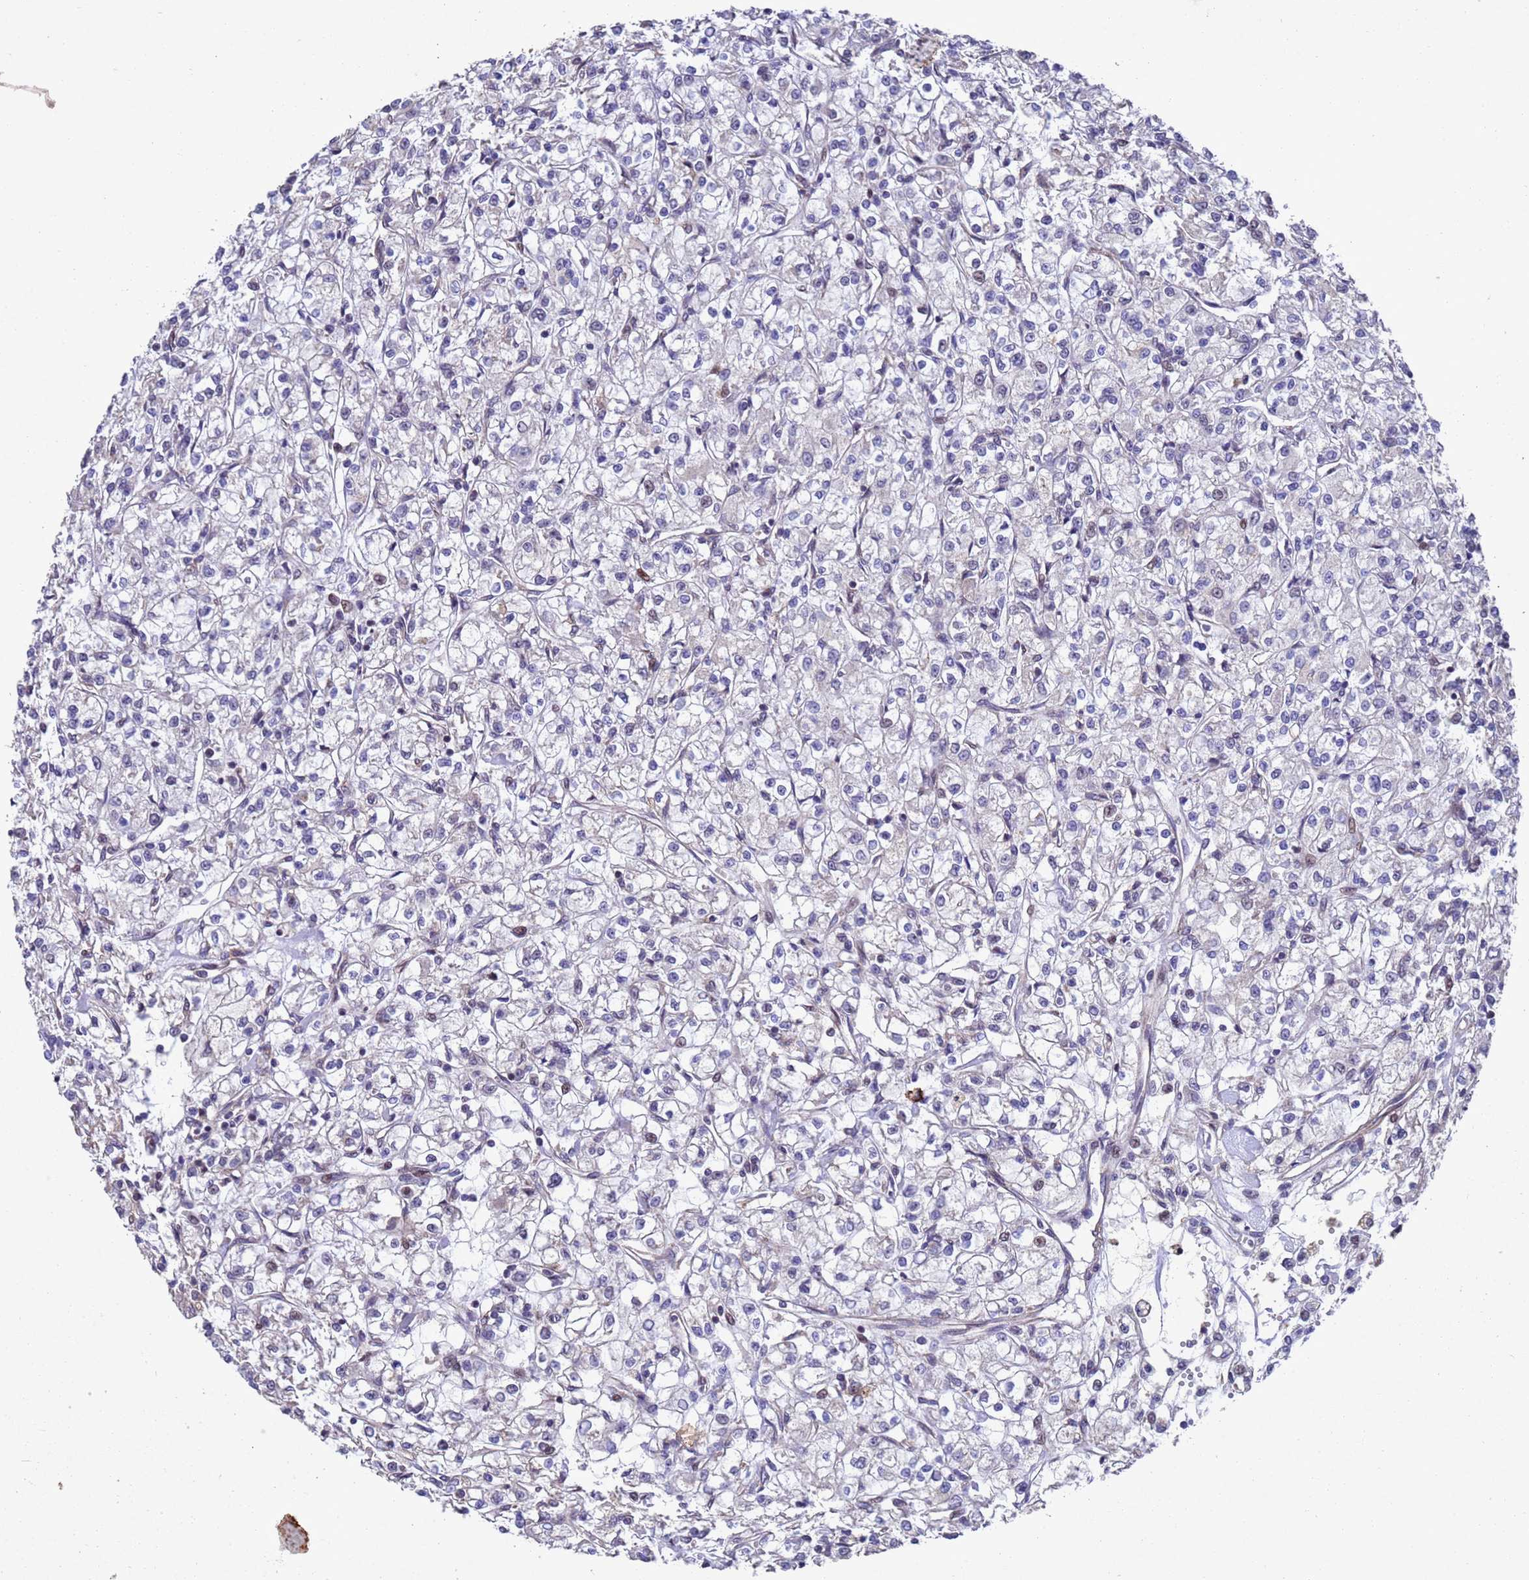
{"staining": {"intensity": "moderate", "quantity": "<25%", "location": "nuclear"}, "tissue": "renal cancer", "cell_type": "Tumor cells", "image_type": "cancer", "snomed": [{"axis": "morphology", "description": "Adenocarcinoma, NOS"}, {"axis": "topography", "description": "Kidney"}], "caption": "Immunohistochemistry (IHC) histopathology image of neoplastic tissue: human renal cancer (adenocarcinoma) stained using immunohistochemistry (IHC) shows low levels of moderate protein expression localized specifically in the nuclear of tumor cells, appearing as a nuclear brown color.", "gene": "TBK1", "patient": {"sex": "female", "age": 59}}